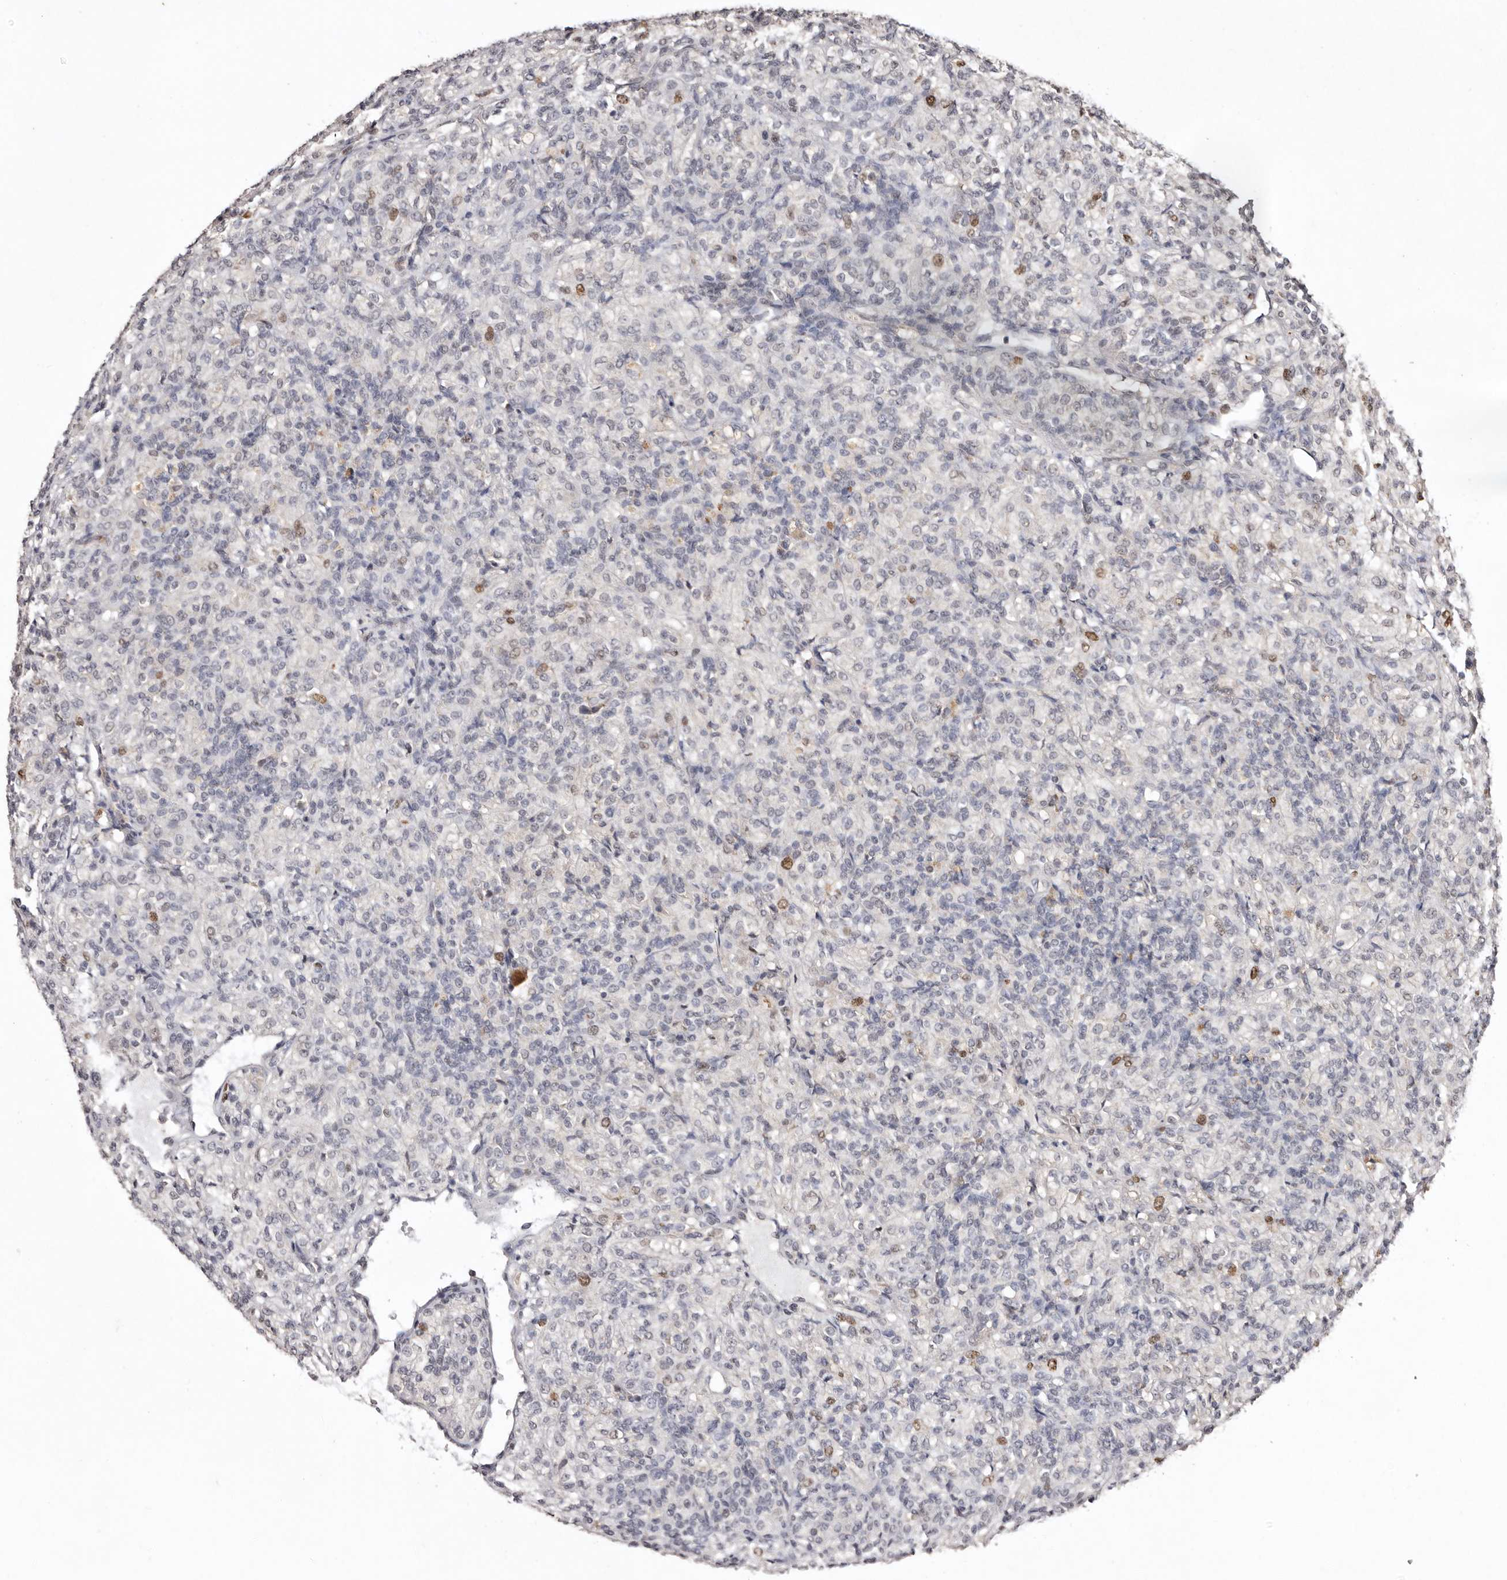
{"staining": {"intensity": "moderate", "quantity": "<25%", "location": "nuclear"}, "tissue": "renal cancer", "cell_type": "Tumor cells", "image_type": "cancer", "snomed": [{"axis": "morphology", "description": "Adenocarcinoma, NOS"}, {"axis": "topography", "description": "Kidney"}], "caption": "This photomicrograph exhibits renal adenocarcinoma stained with immunohistochemistry to label a protein in brown. The nuclear of tumor cells show moderate positivity for the protein. Nuclei are counter-stained blue.", "gene": "NOTCH1", "patient": {"sex": "male", "age": 77}}